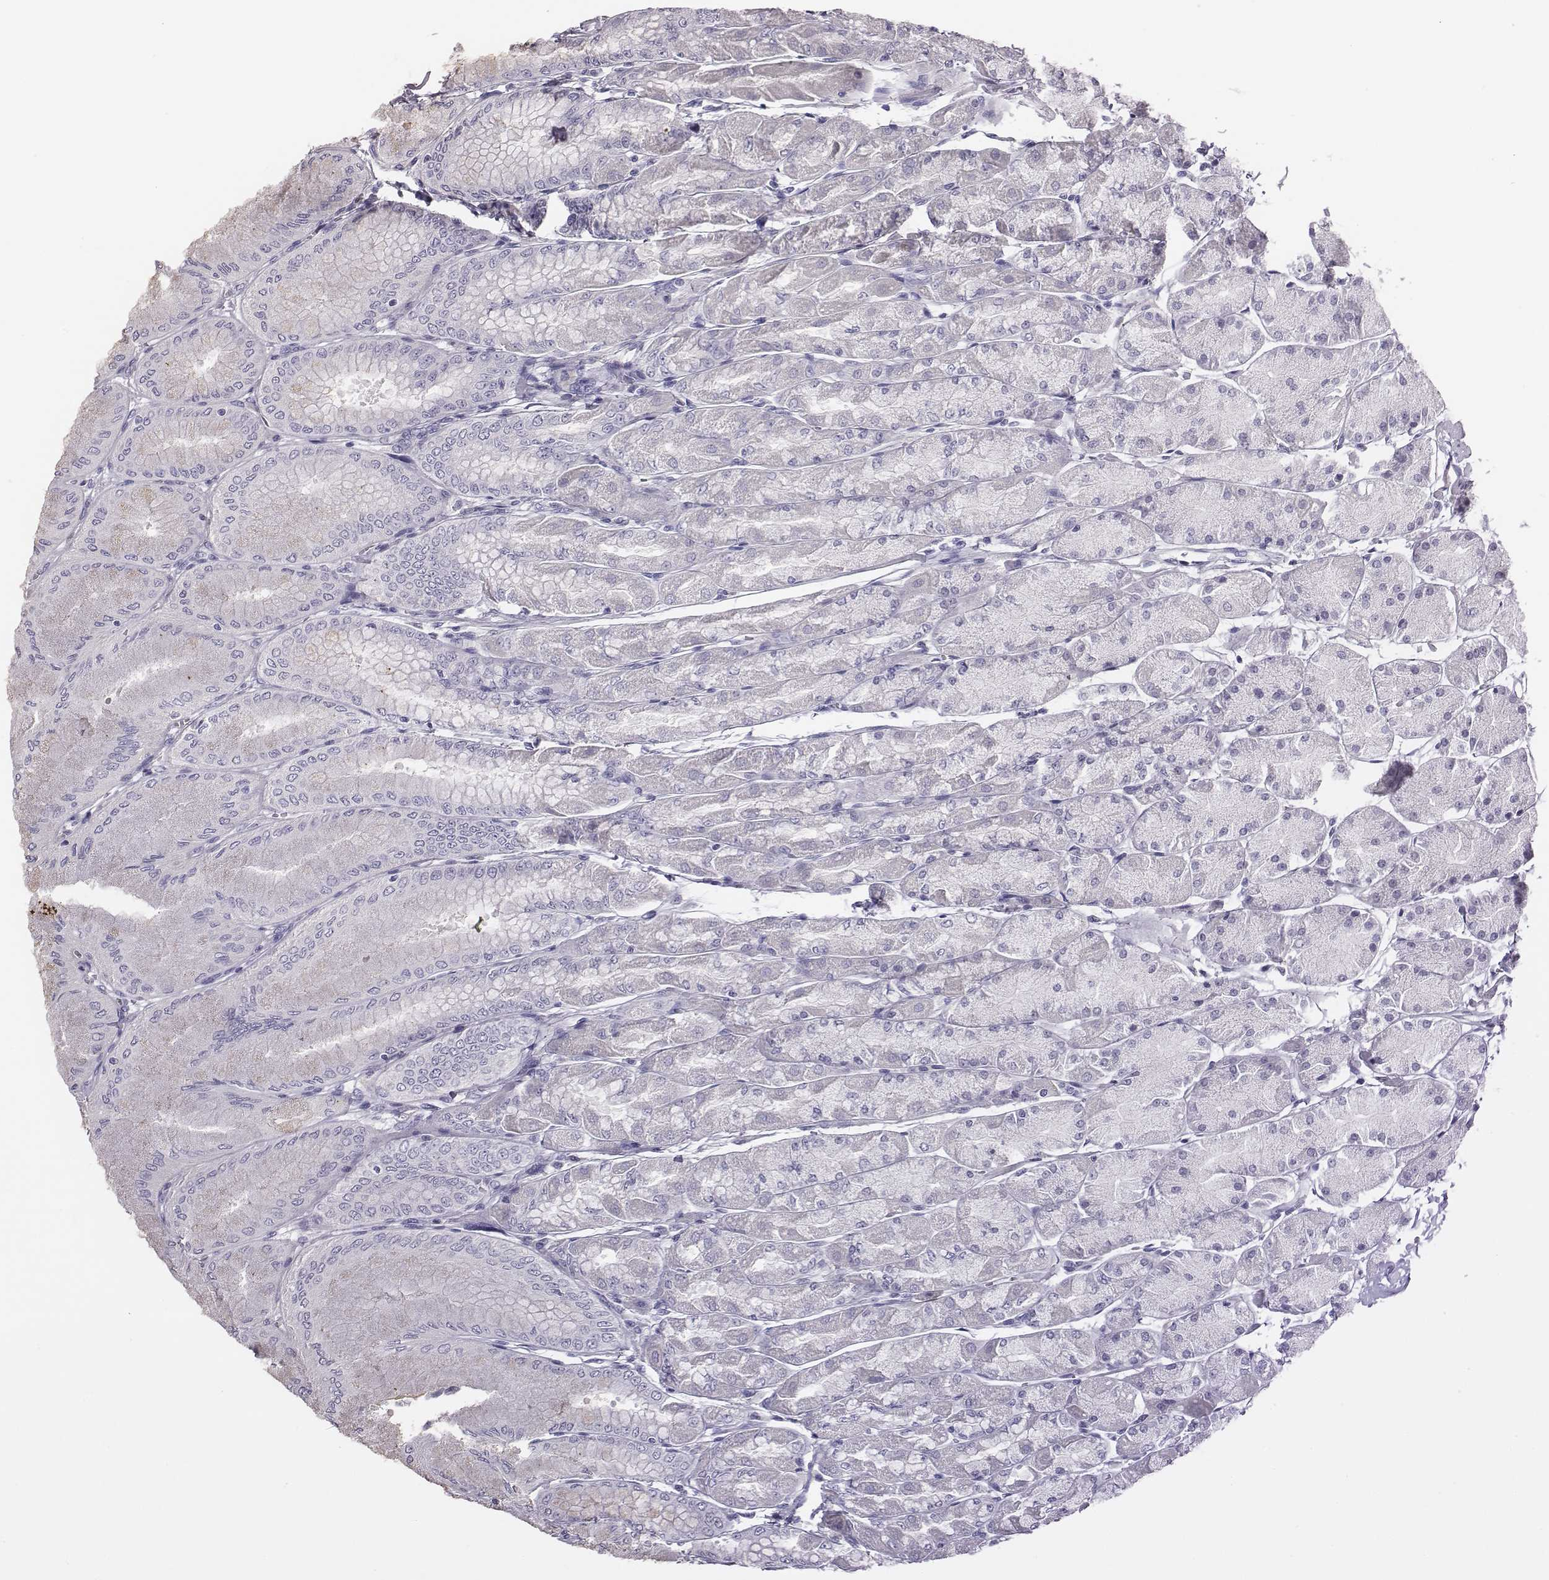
{"staining": {"intensity": "negative", "quantity": "none", "location": "none"}, "tissue": "stomach", "cell_type": "Glandular cells", "image_type": "normal", "snomed": [{"axis": "morphology", "description": "Normal tissue, NOS"}, {"axis": "topography", "description": "Stomach, upper"}], "caption": "Immunohistochemistry (IHC) photomicrograph of unremarkable human stomach stained for a protein (brown), which shows no staining in glandular cells.", "gene": "ENSG00000290147", "patient": {"sex": "male", "age": 60}}